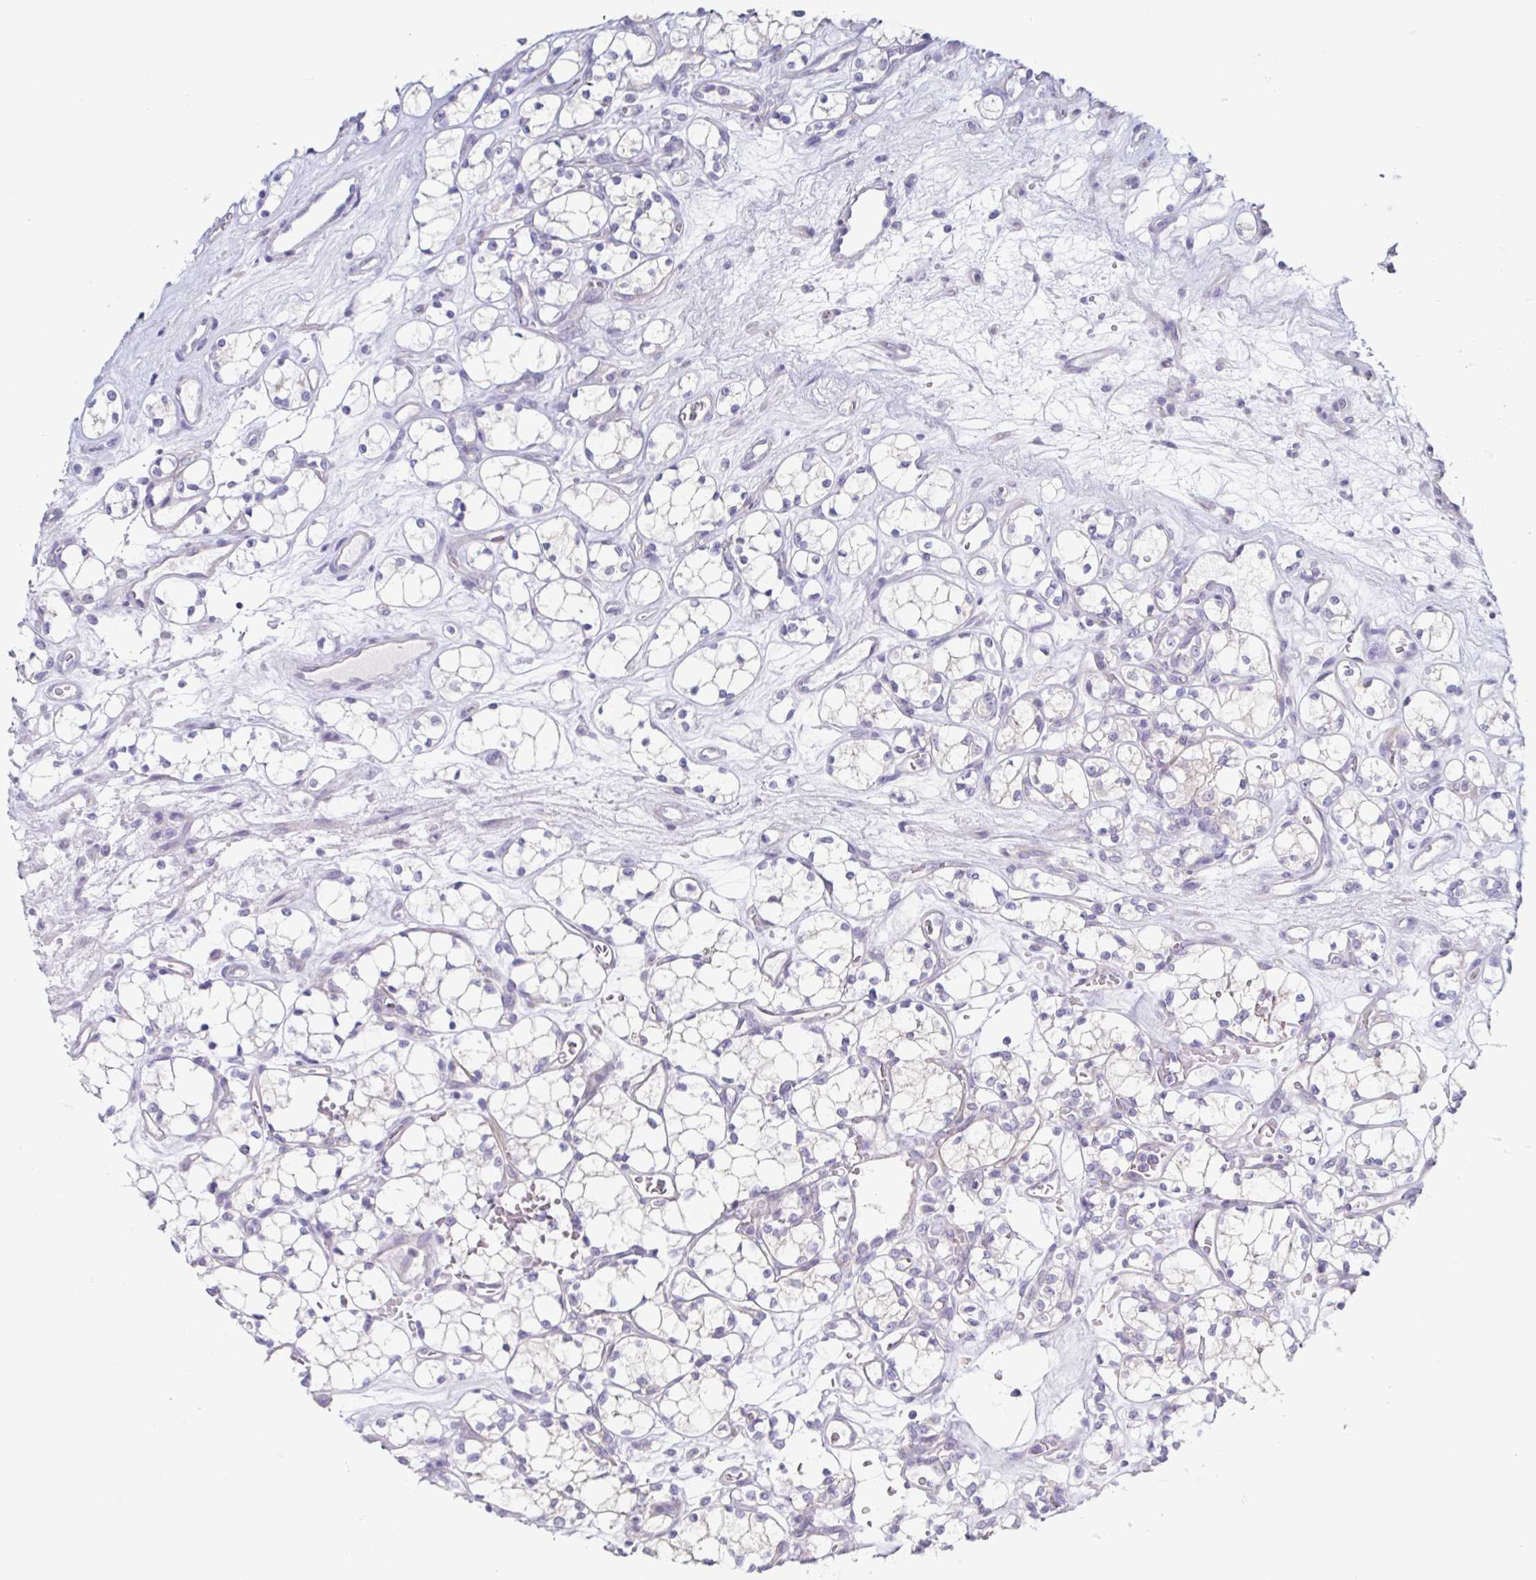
{"staining": {"intensity": "negative", "quantity": "none", "location": "none"}, "tissue": "renal cancer", "cell_type": "Tumor cells", "image_type": "cancer", "snomed": [{"axis": "morphology", "description": "Adenocarcinoma, NOS"}, {"axis": "topography", "description": "Kidney"}], "caption": "High magnification brightfield microscopy of renal adenocarcinoma stained with DAB (brown) and counterstained with hematoxylin (blue): tumor cells show no significant positivity. (Stains: DAB immunohistochemistry with hematoxylin counter stain, Microscopy: brightfield microscopy at high magnification).", "gene": "HTR2A", "patient": {"sex": "female", "age": 69}}